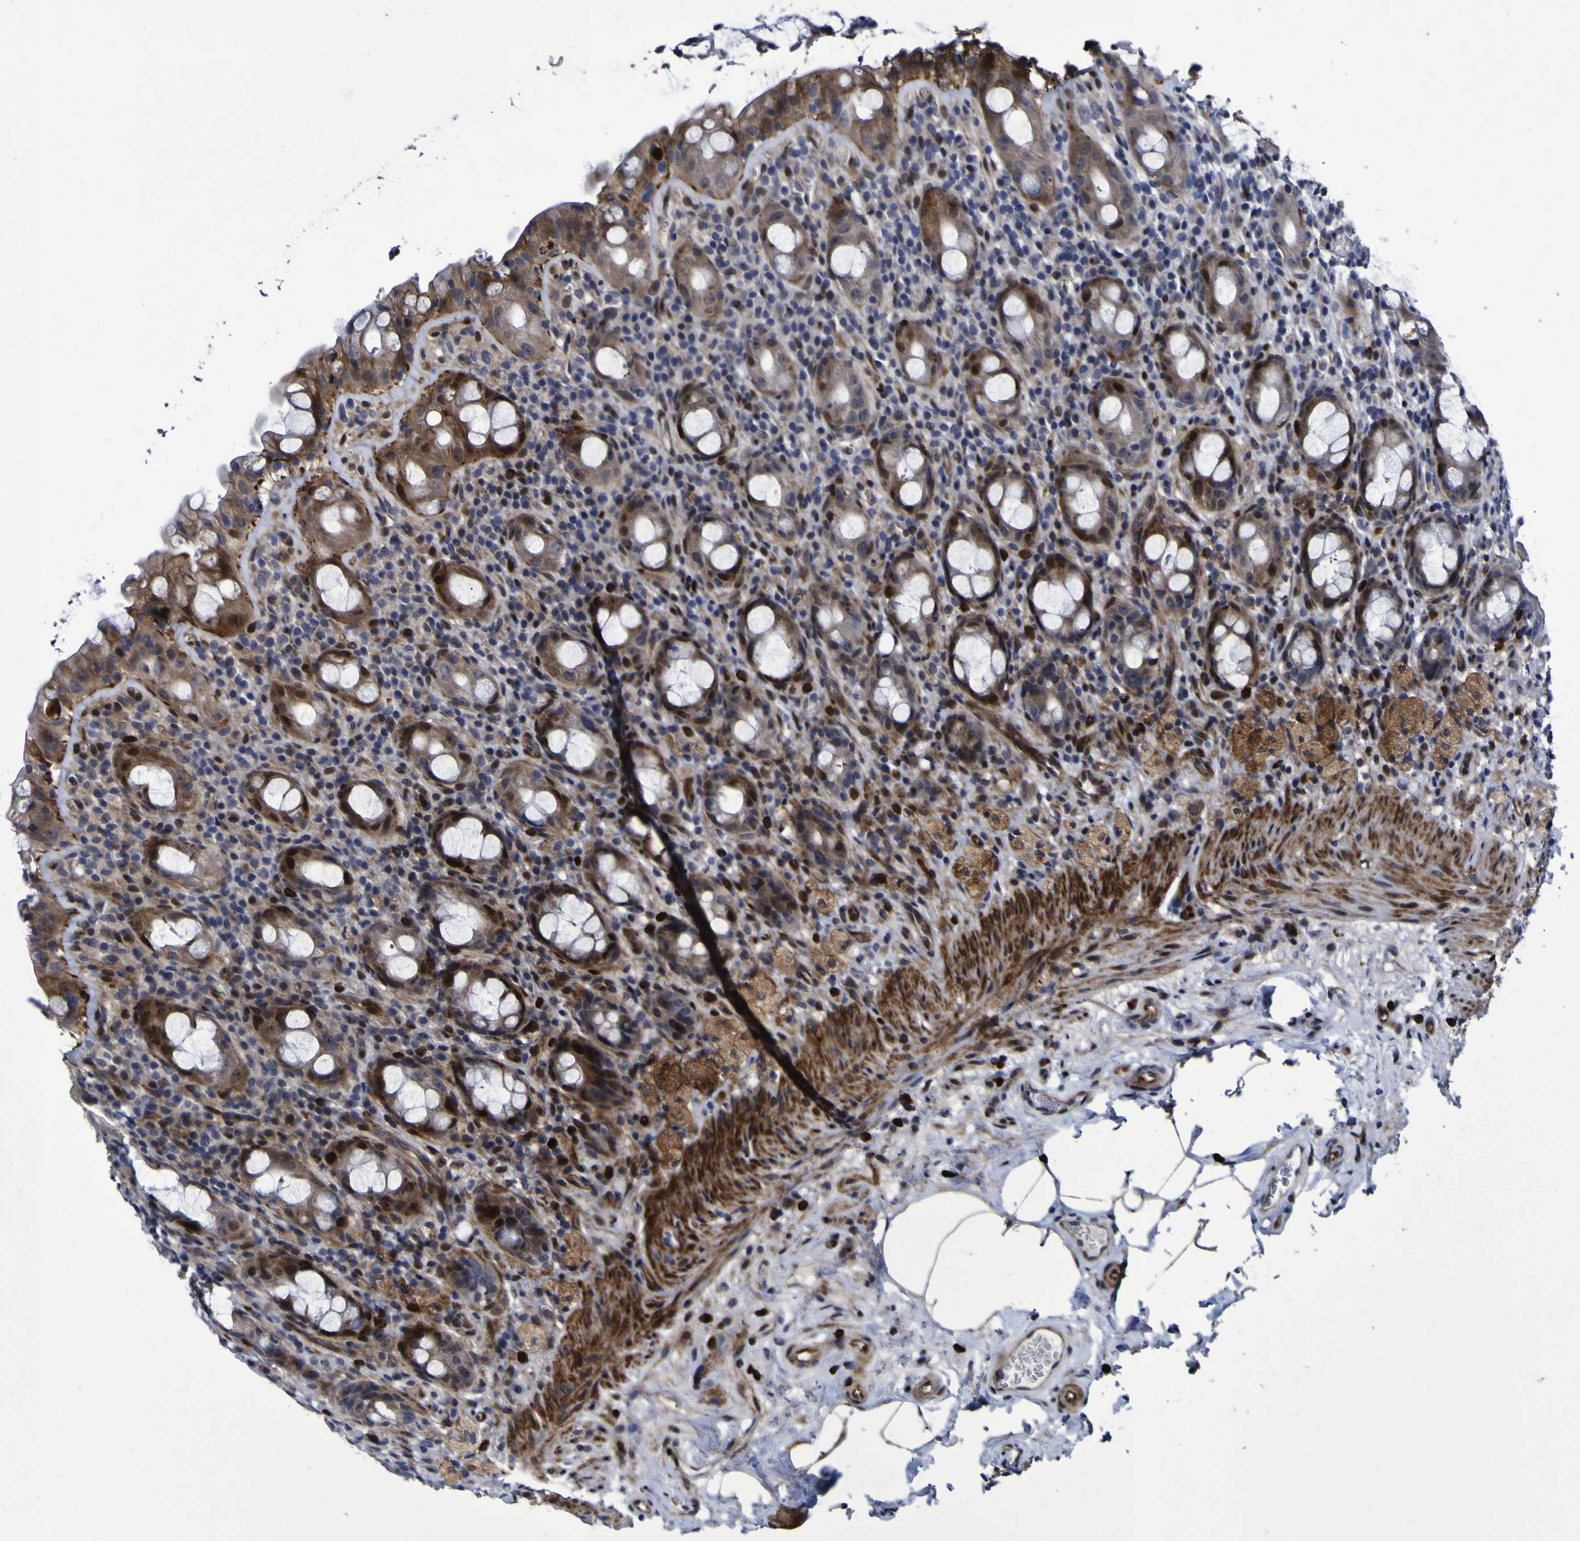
{"staining": {"intensity": "moderate", "quantity": ">75%", "location": "cytoplasmic/membranous,nuclear"}, "tissue": "rectum", "cell_type": "Glandular cells", "image_type": "normal", "snomed": [{"axis": "morphology", "description": "Normal tissue, NOS"}, {"axis": "topography", "description": "Rectum"}], "caption": "Rectum stained with immunohistochemistry exhibits moderate cytoplasmic/membranous,nuclear positivity in approximately >75% of glandular cells.", "gene": "MGLL", "patient": {"sex": "male", "age": 44}}